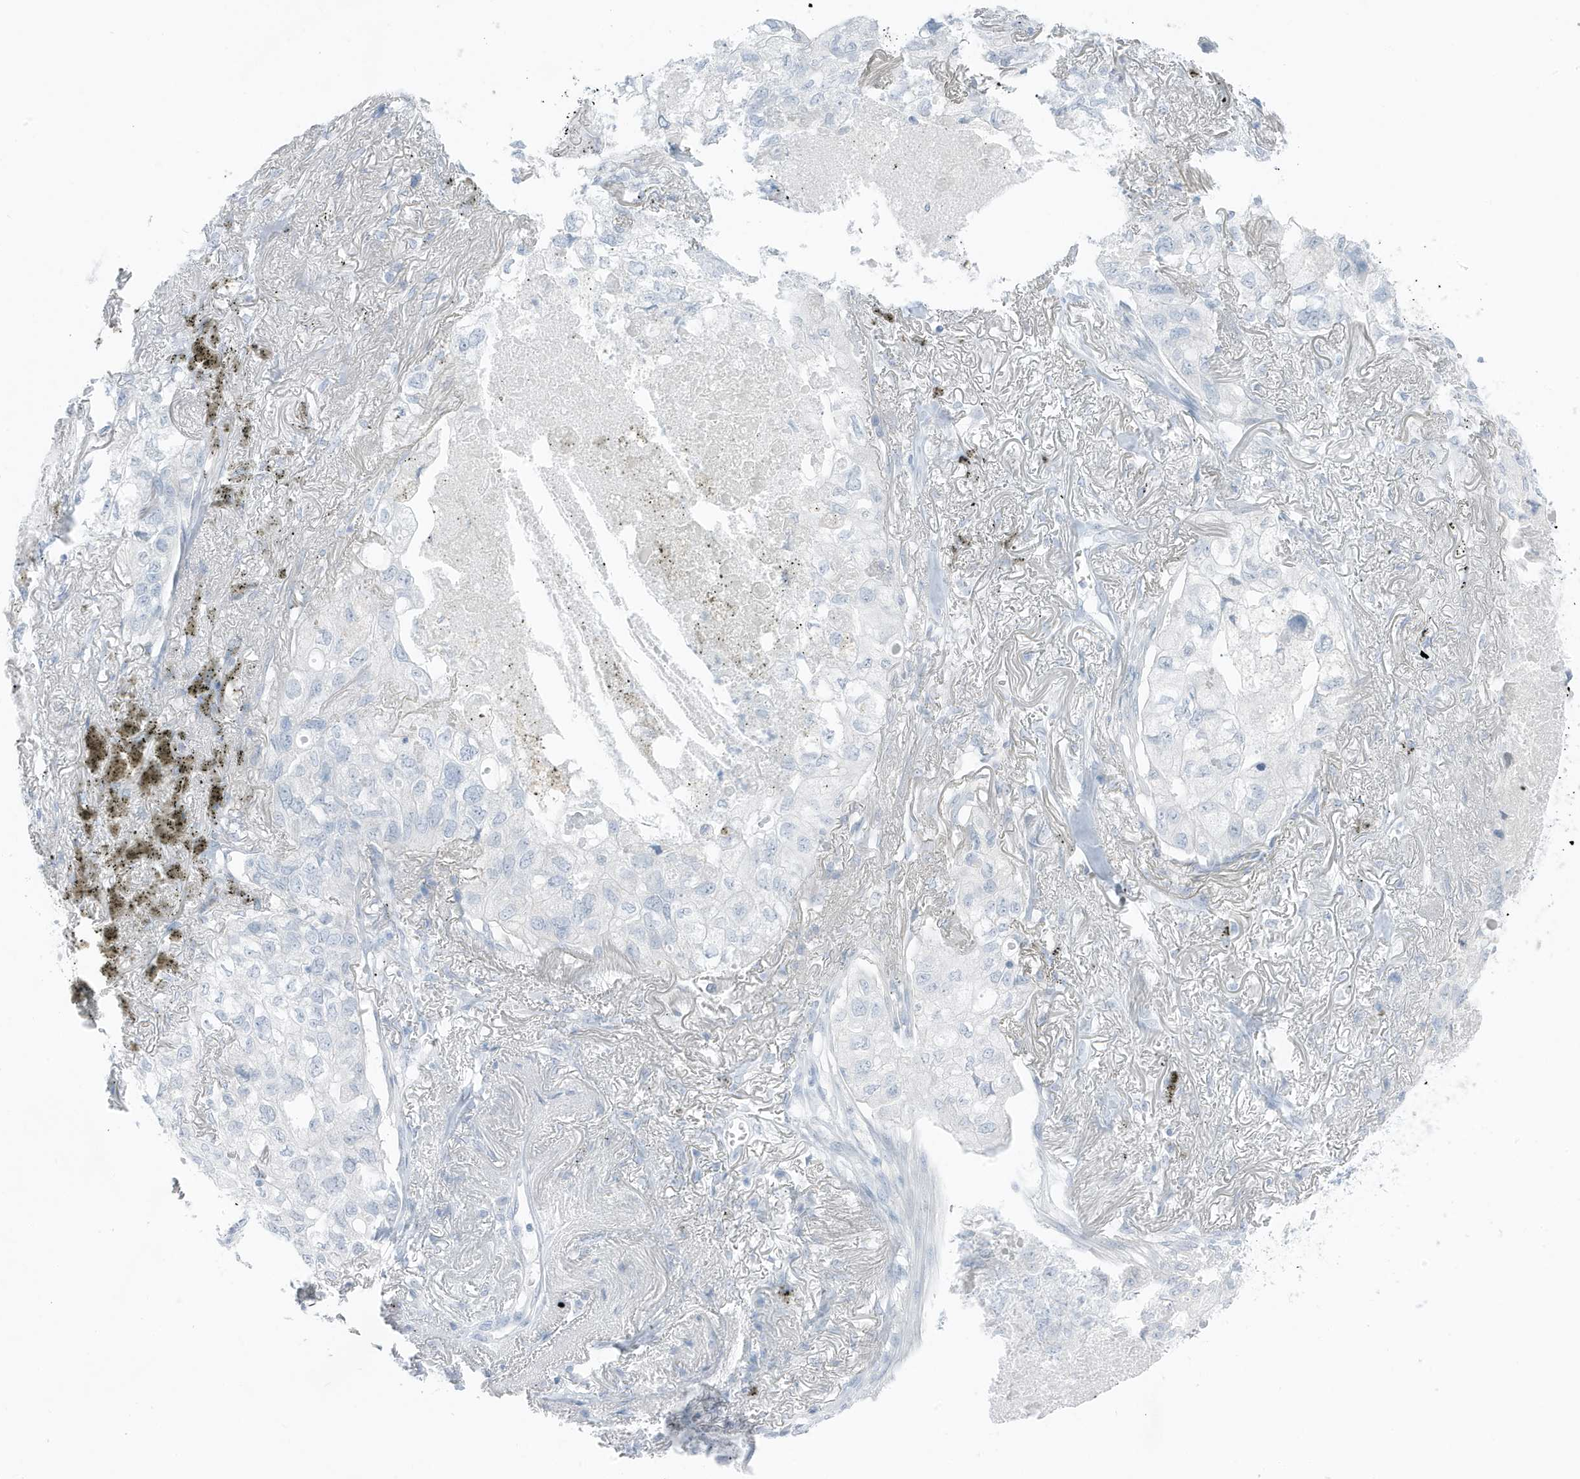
{"staining": {"intensity": "negative", "quantity": "none", "location": "none"}, "tissue": "lung cancer", "cell_type": "Tumor cells", "image_type": "cancer", "snomed": [{"axis": "morphology", "description": "Adenocarcinoma, NOS"}, {"axis": "topography", "description": "Lung"}], "caption": "Protein analysis of lung adenocarcinoma reveals no significant expression in tumor cells.", "gene": "ZFP64", "patient": {"sex": "male", "age": 65}}